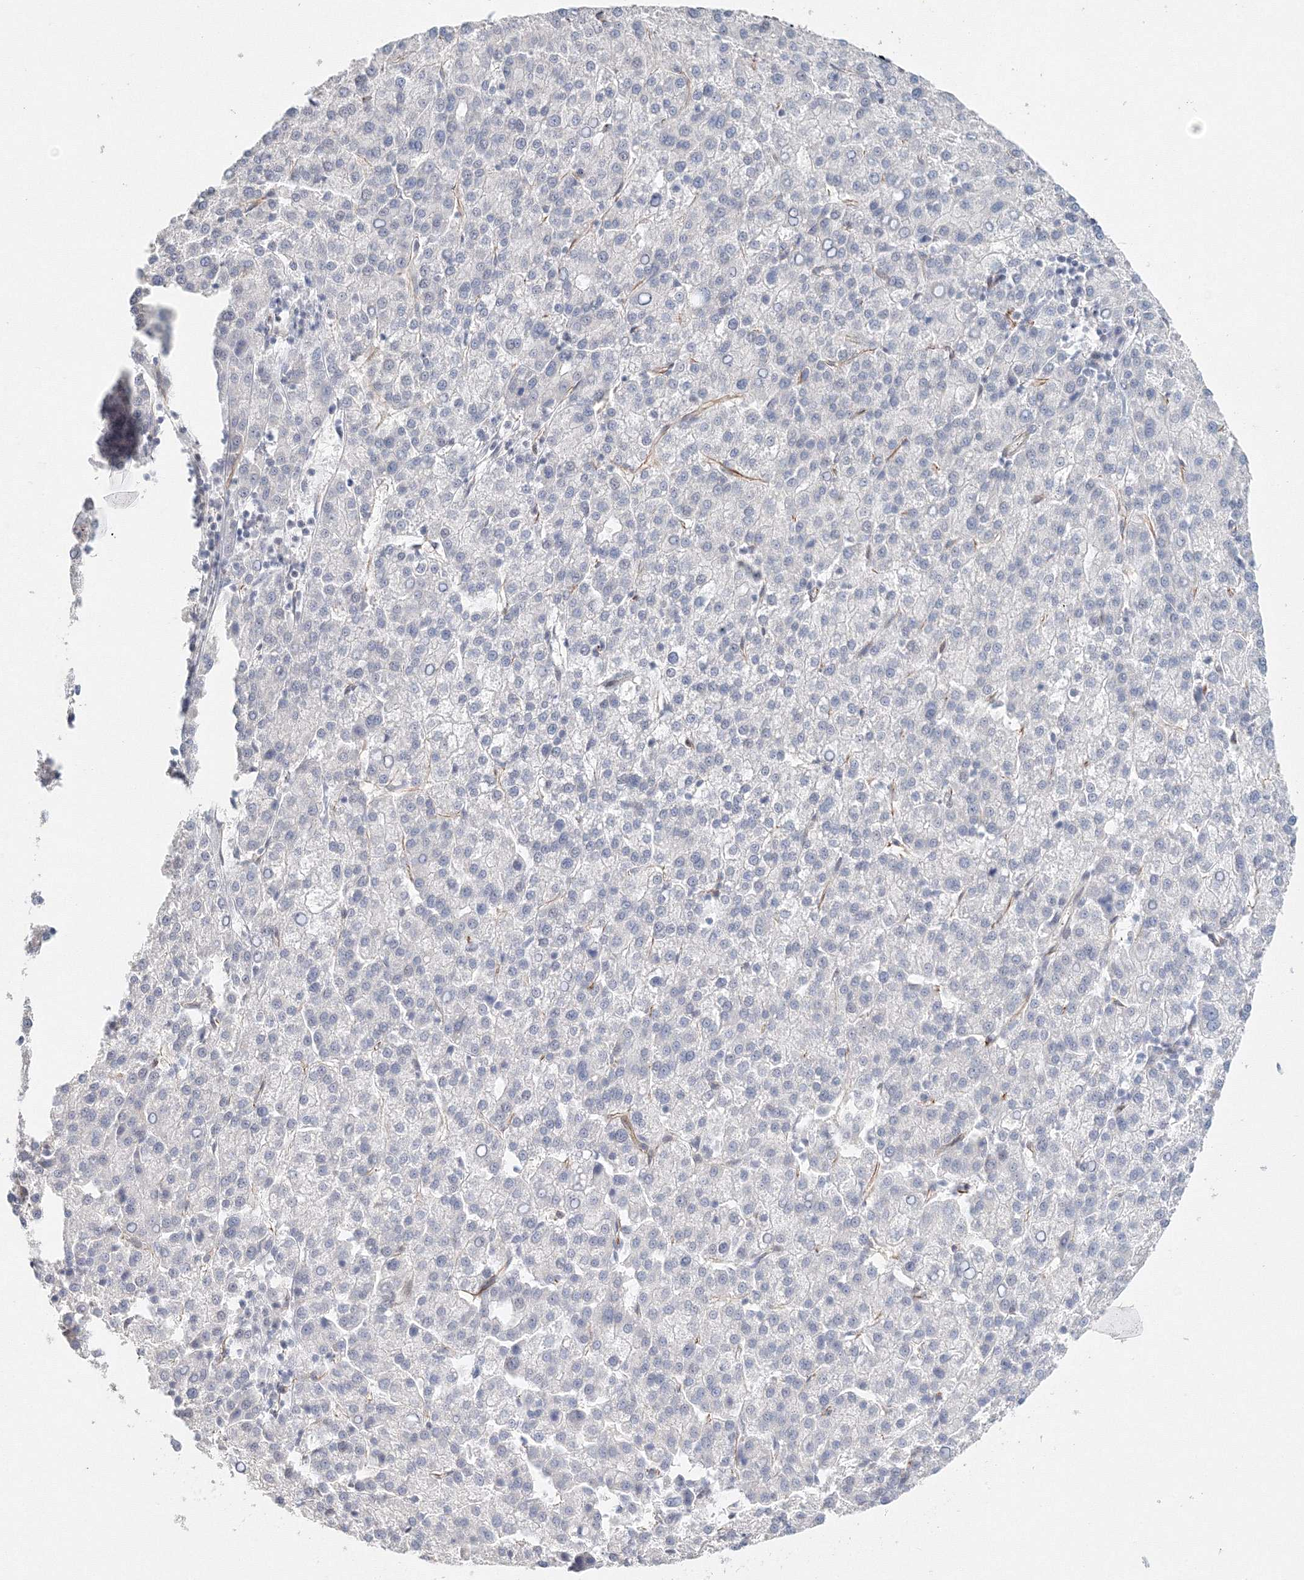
{"staining": {"intensity": "negative", "quantity": "none", "location": "none"}, "tissue": "liver cancer", "cell_type": "Tumor cells", "image_type": "cancer", "snomed": [{"axis": "morphology", "description": "Carcinoma, Hepatocellular, NOS"}, {"axis": "topography", "description": "Liver"}], "caption": "An image of hepatocellular carcinoma (liver) stained for a protein displays no brown staining in tumor cells. (DAB immunohistochemistry with hematoxylin counter stain).", "gene": "SIRT7", "patient": {"sex": "female", "age": 58}}